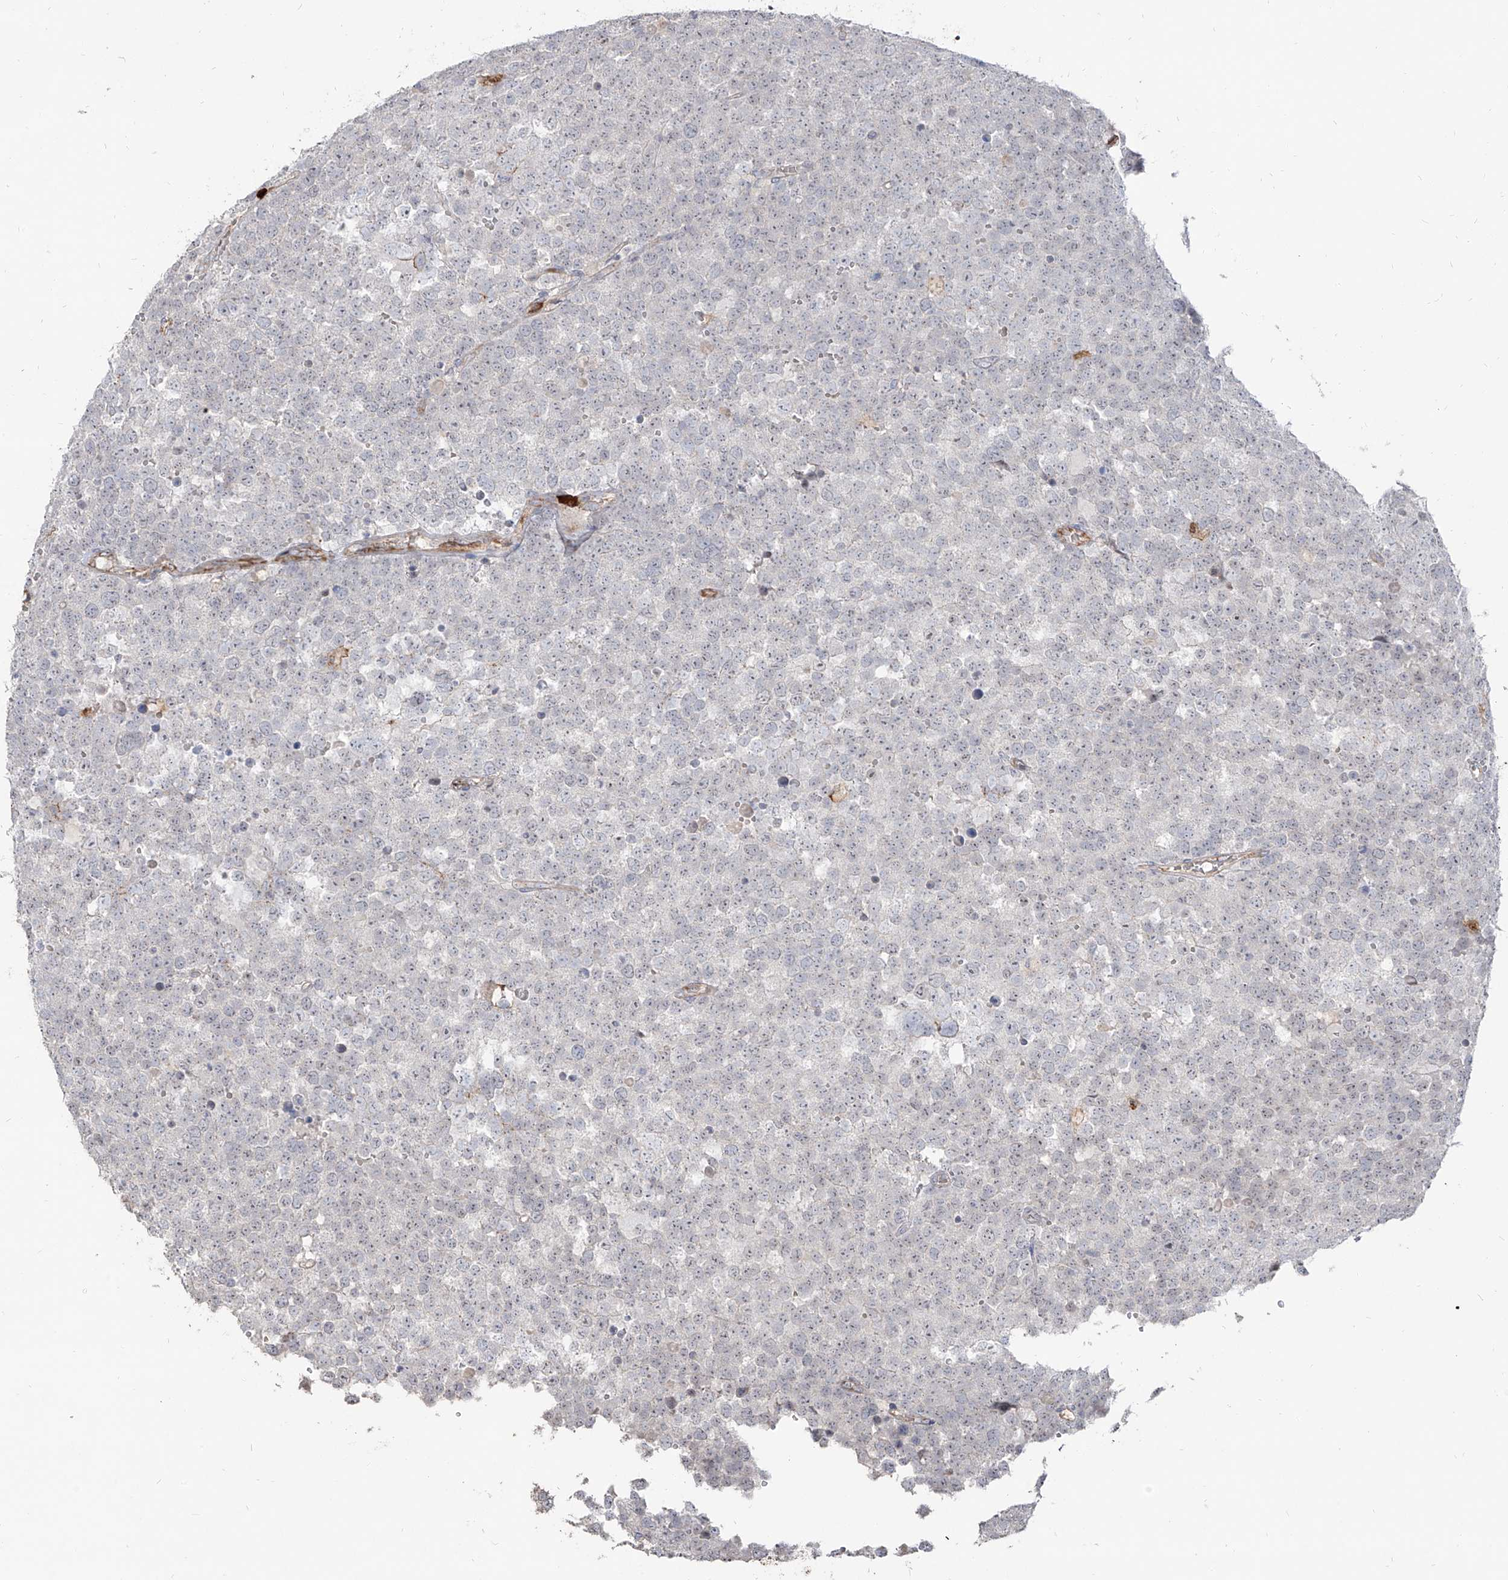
{"staining": {"intensity": "negative", "quantity": "none", "location": "none"}, "tissue": "testis cancer", "cell_type": "Tumor cells", "image_type": "cancer", "snomed": [{"axis": "morphology", "description": "Seminoma, NOS"}, {"axis": "topography", "description": "Testis"}], "caption": "An immunohistochemistry micrograph of testis cancer is shown. There is no staining in tumor cells of testis cancer.", "gene": "ZNF227", "patient": {"sex": "male", "age": 71}}